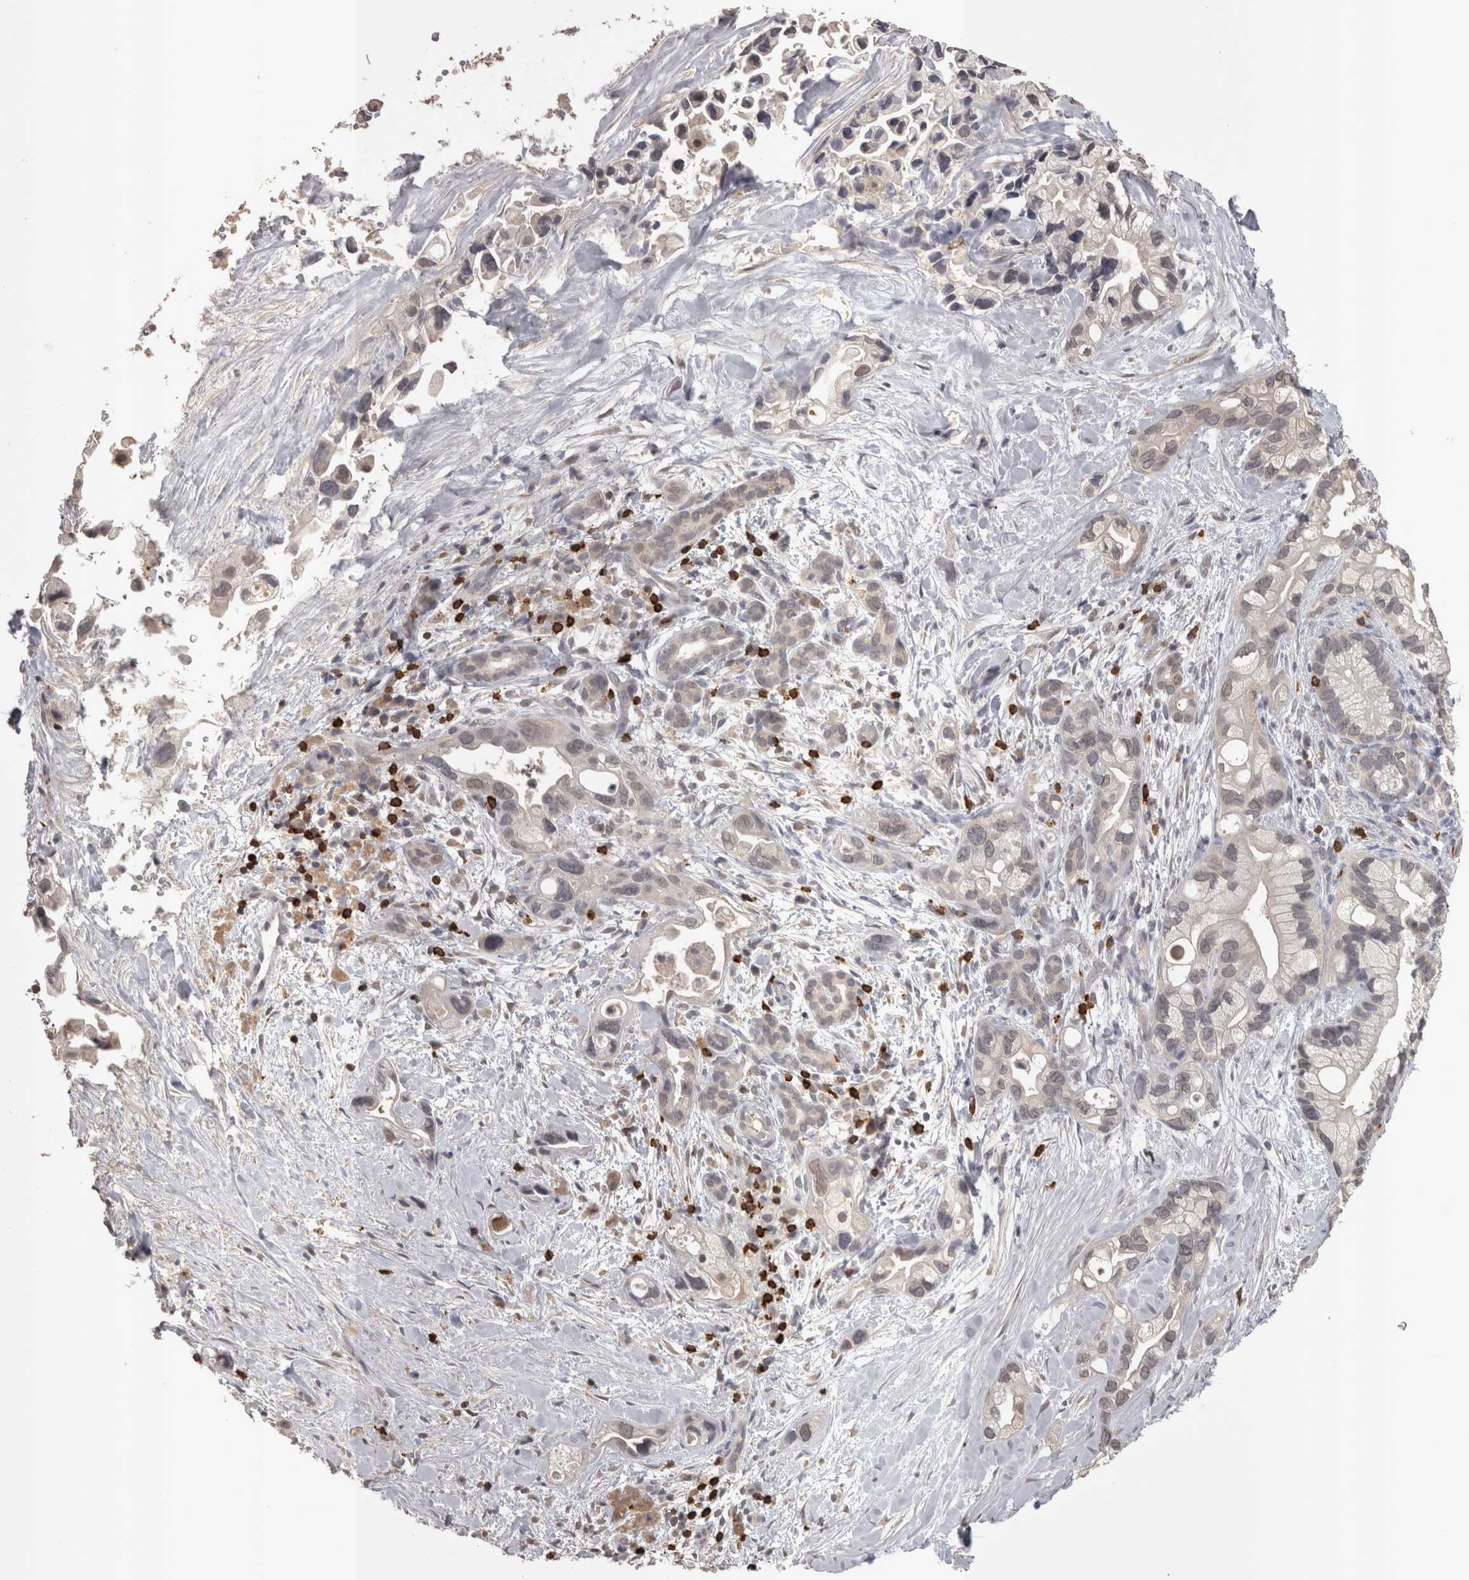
{"staining": {"intensity": "weak", "quantity": "<25%", "location": "nuclear"}, "tissue": "pancreatic cancer", "cell_type": "Tumor cells", "image_type": "cancer", "snomed": [{"axis": "morphology", "description": "Adenocarcinoma, NOS"}, {"axis": "topography", "description": "Pancreas"}], "caption": "A micrograph of pancreatic cancer stained for a protein reveals no brown staining in tumor cells.", "gene": "SKAP1", "patient": {"sex": "female", "age": 77}}